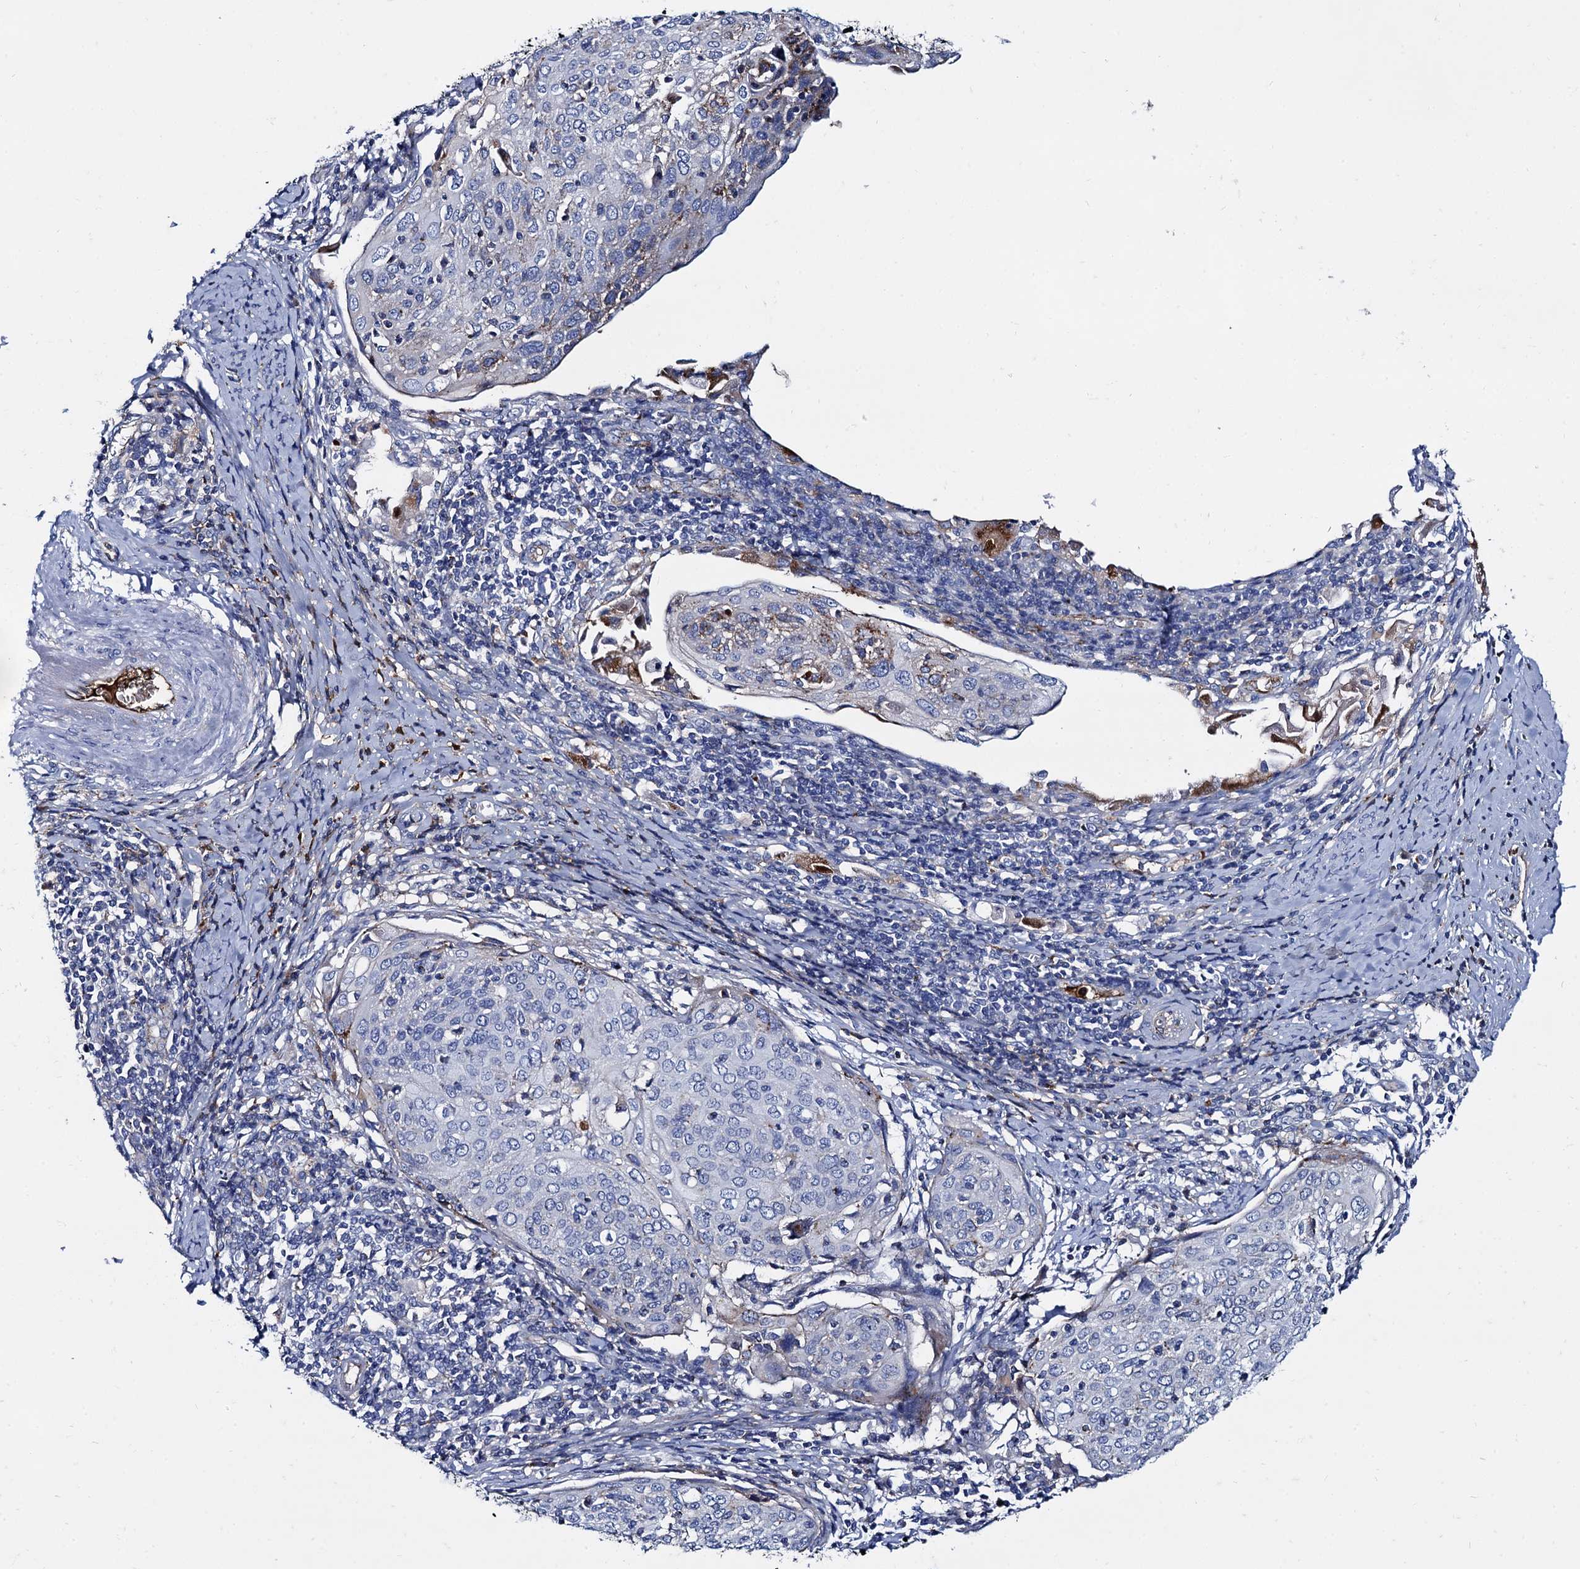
{"staining": {"intensity": "negative", "quantity": "none", "location": "none"}, "tissue": "cervical cancer", "cell_type": "Tumor cells", "image_type": "cancer", "snomed": [{"axis": "morphology", "description": "Squamous cell carcinoma, NOS"}, {"axis": "topography", "description": "Cervix"}], "caption": "The image reveals no significant staining in tumor cells of cervical cancer.", "gene": "APOD", "patient": {"sex": "female", "age": 67}}